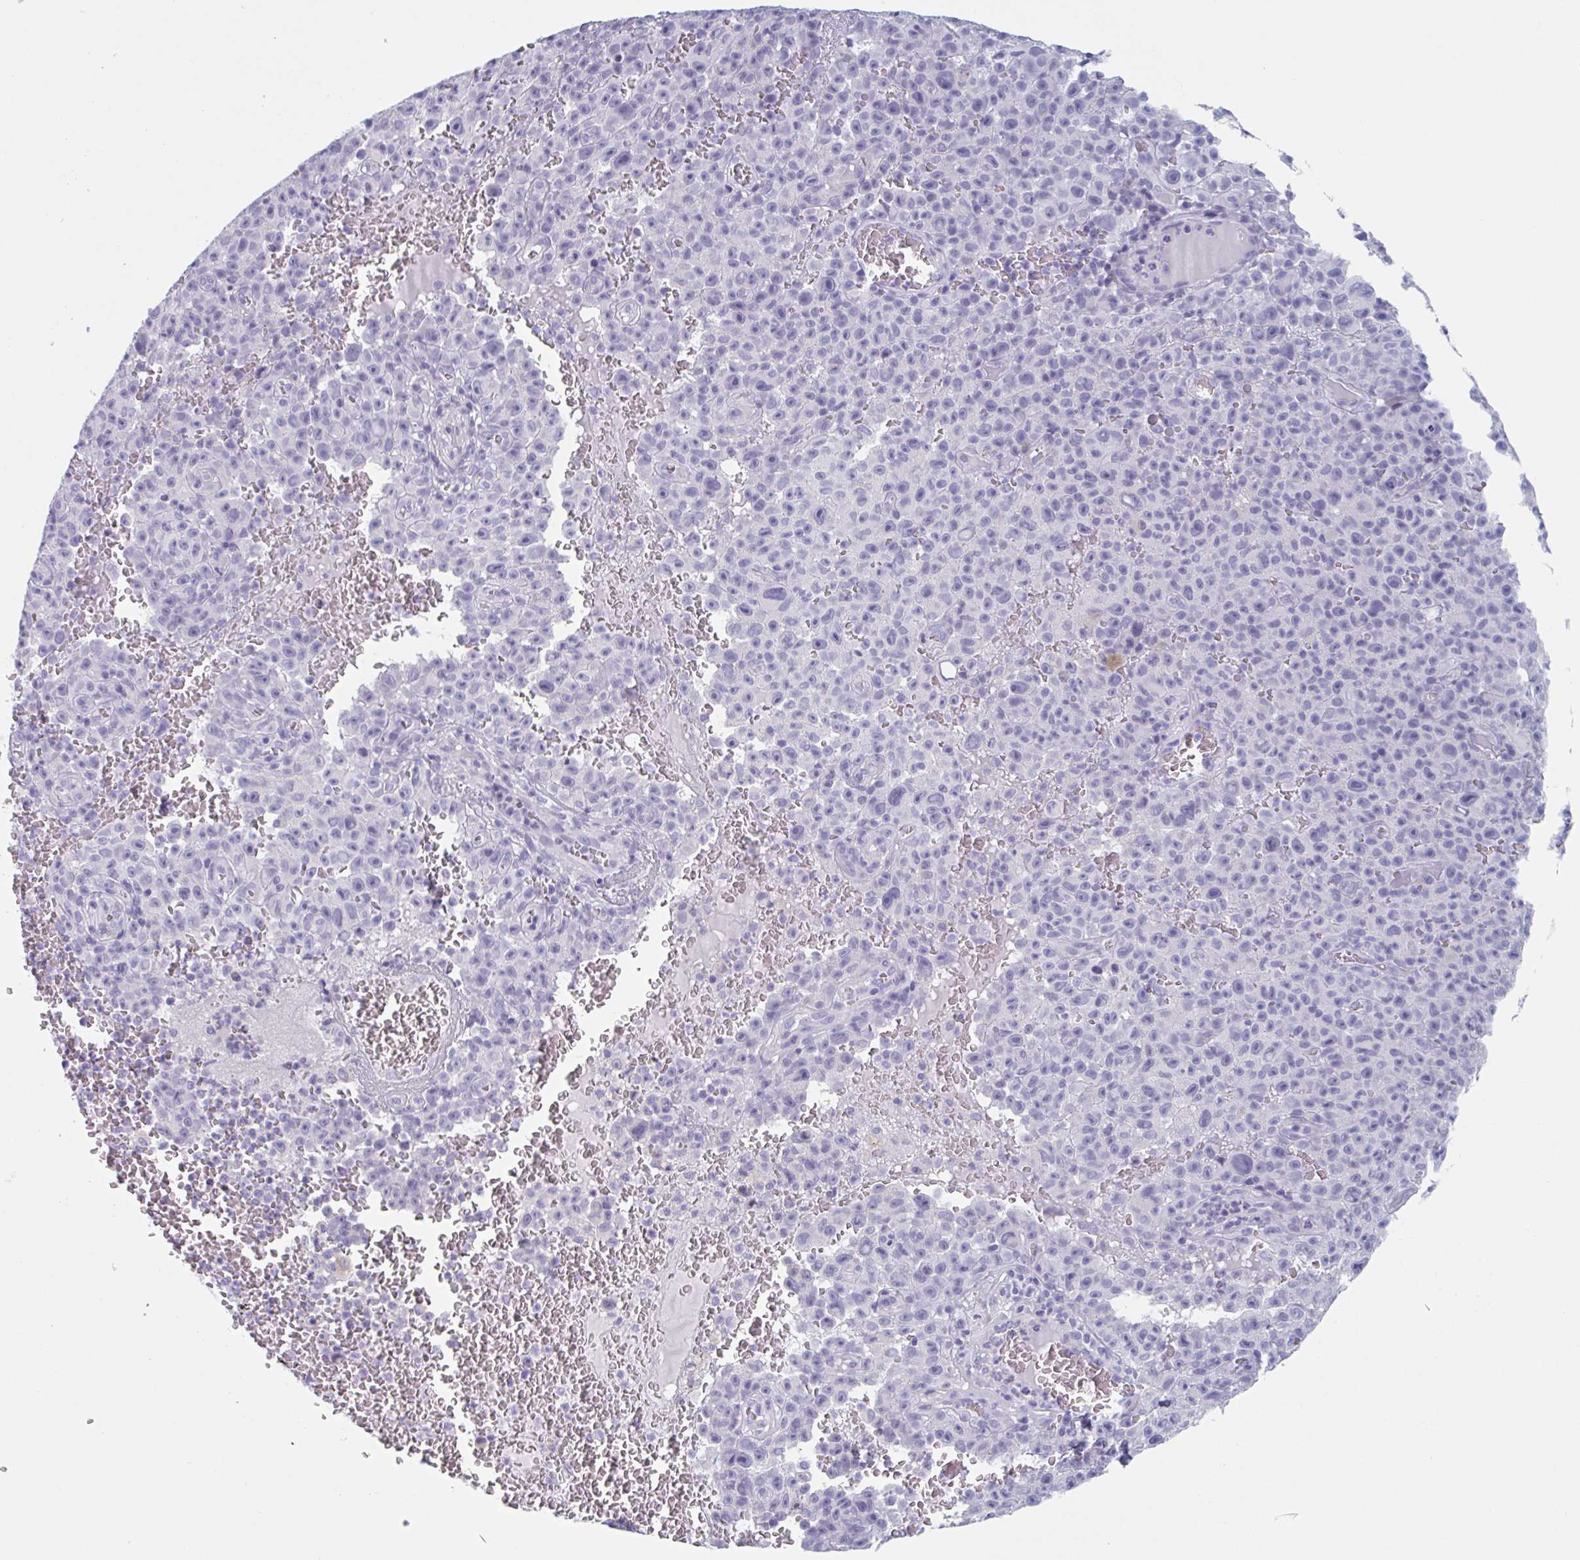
{"staining": {"intensity": "negative", "quantity": "none", "location": "none"}, "tissue": "melanoma", "cell_type": "Tumor cells", "image_type": "cancer", "snomed": [{"axis": "morphology", "description": "Malignant melanoma, NOS"}, {"axis": "topography", "description": "Skin"}], "caption": "Tumor cells are negative for brown protein staining in malignant melanoma. (IHC, brightfield microscopy, high magnification).", "gene": "HSD11B2", "patient": {"sex": "female", "age": 82}}